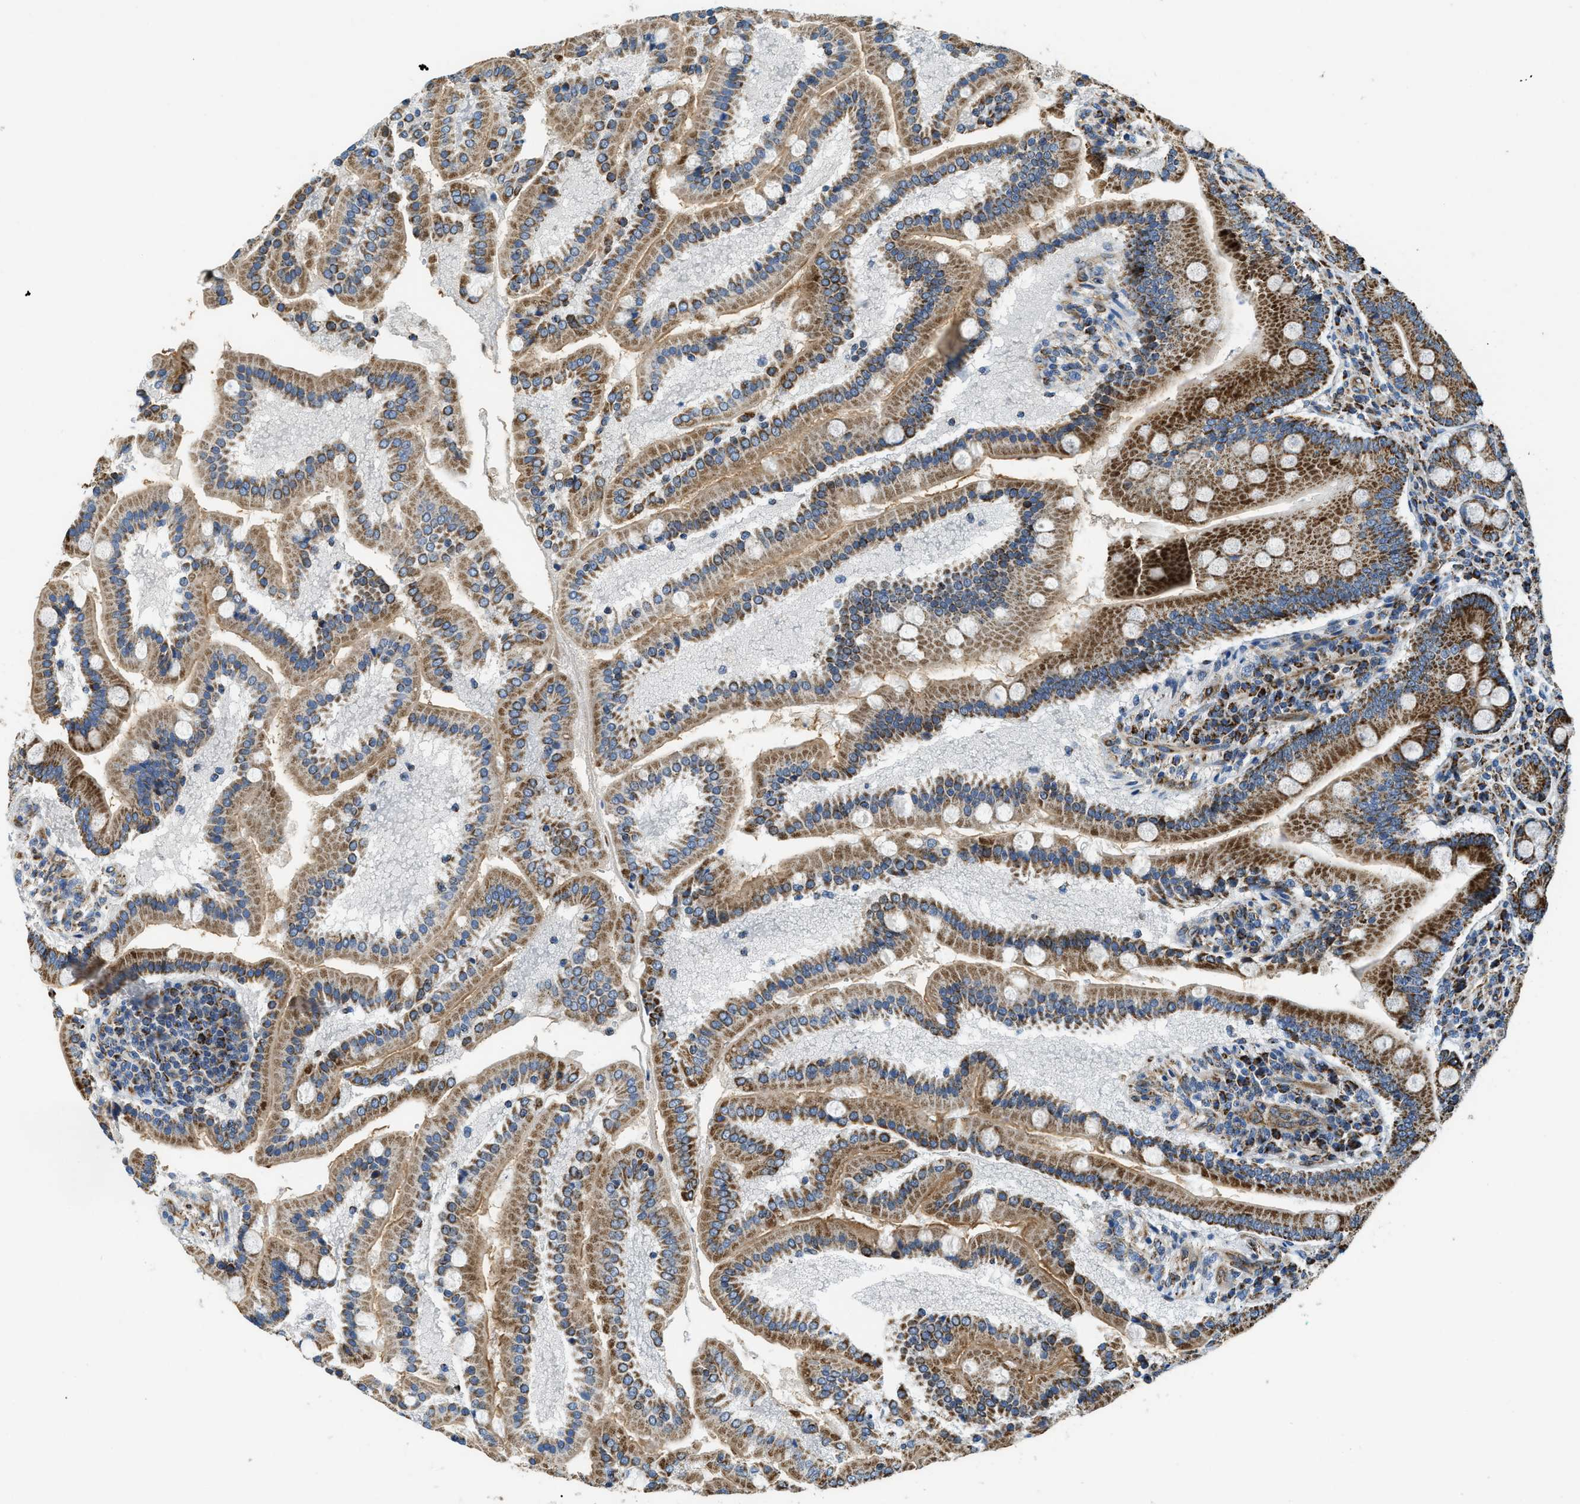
{"staining": {"intensity": "strong", "quantity": ">75%", "location": "cytoplasmic/membranous"}, "tissue": "duodenum", "cell_type": "Glandular cells", "image_type": "normal", "snomed": [{"axis": "morphology", "description": "Normal tissue, NOS"}, {"axis": "topography", "description": "Duodenum"}], "caption": "Immunohistochemical staining of benign human duodenum reveals >75% levels of strong cytoplasmic/membranous protein positivity in about >75% of glandular cells.", "gene": "STK33", "patient": {"sex": "male", "age": 50}}